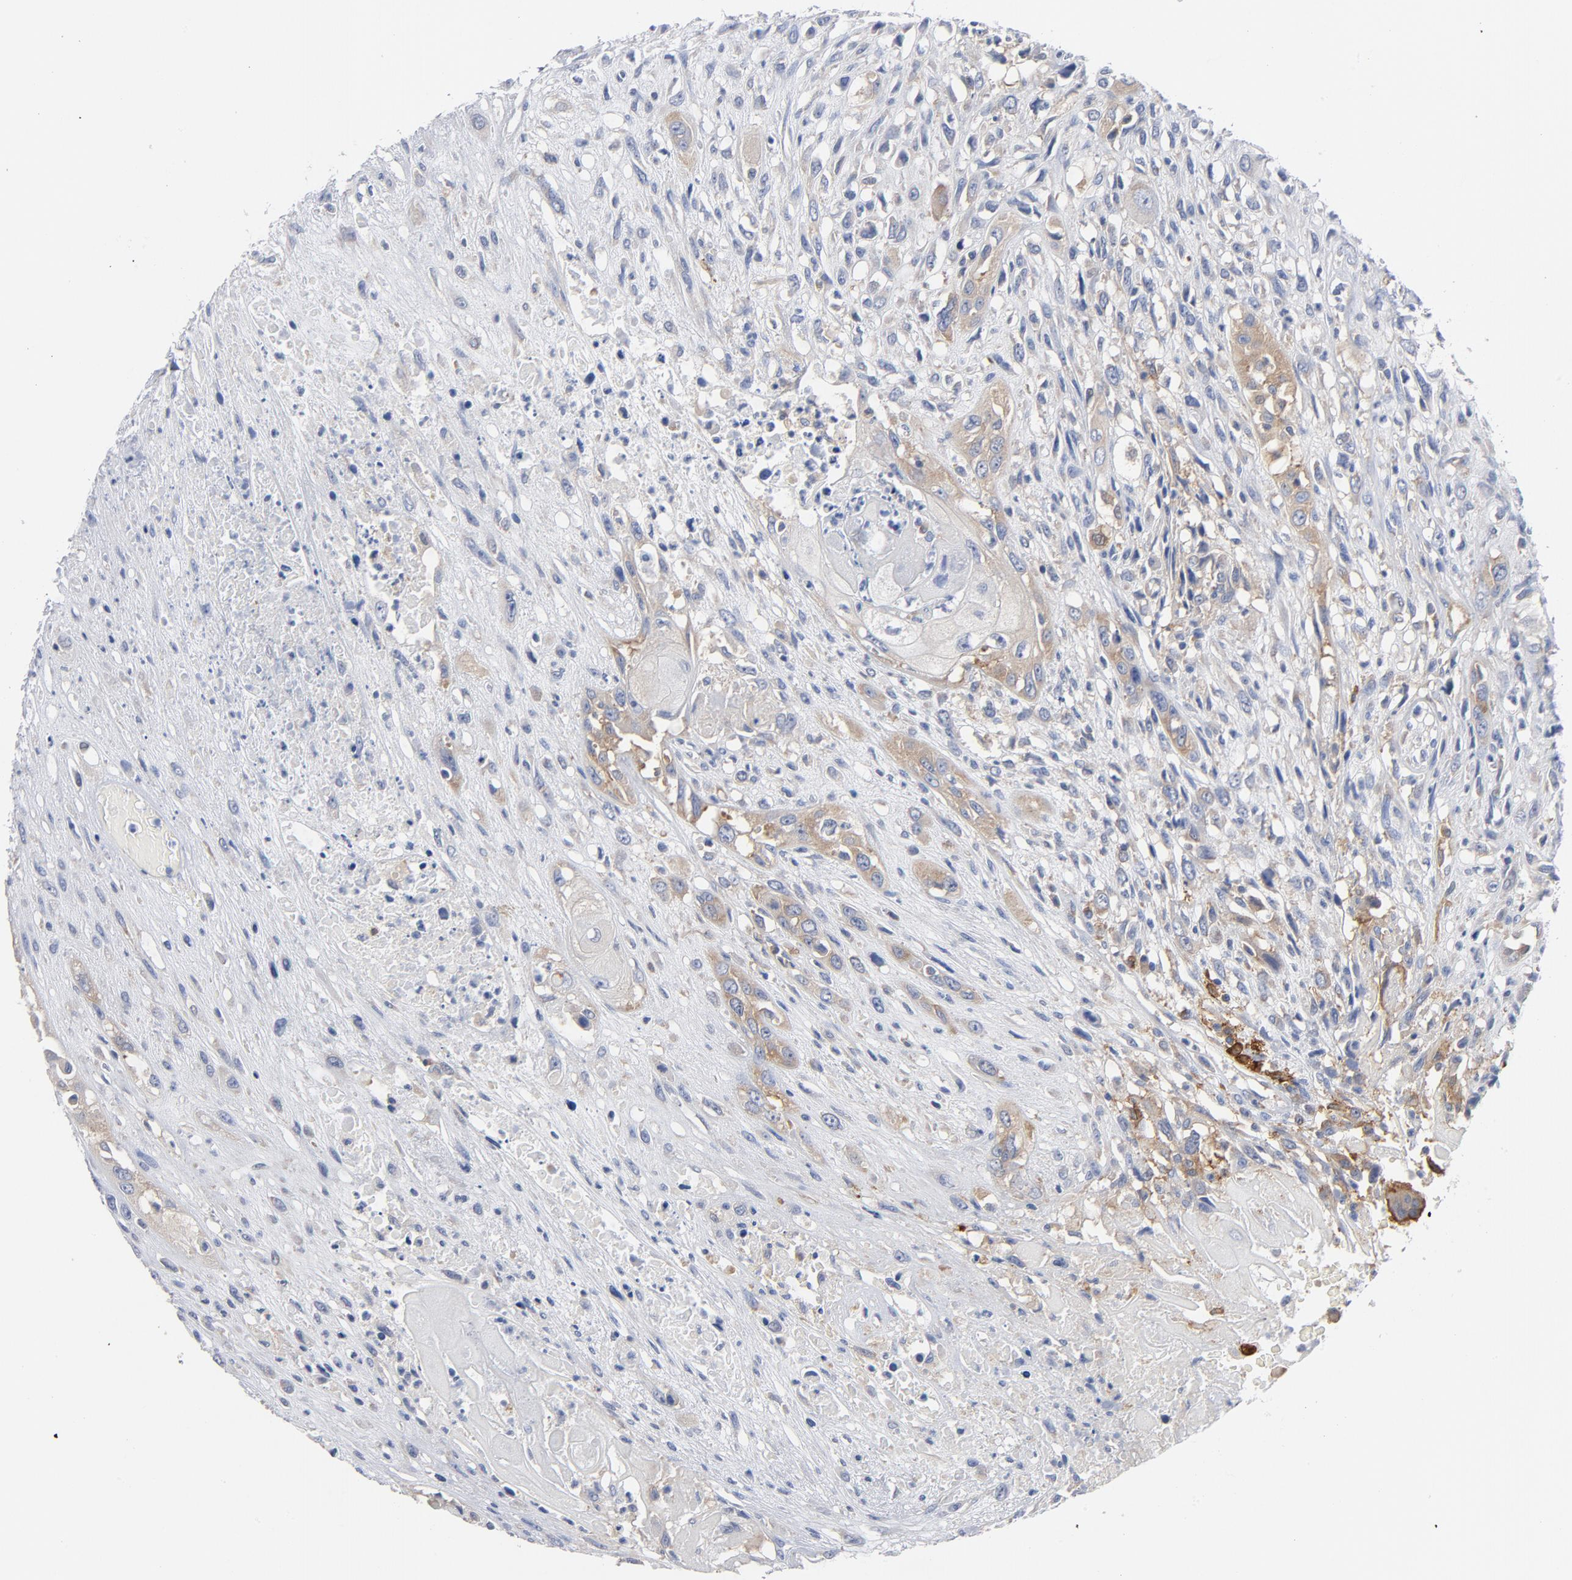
{"staining": {"intensity": "moderate", "quantity": "<25%", "location": "cytoplasmic/membranous"}, "tissue": "head and neck cancer", "cell_type": "Tumor cells", "image_type": "cancer", "snomed": [{"axis": "morphology", "description": "Necrosis, NOS"}, {"axis": "morphology", "description": "Neoplasm, malignant, NOS"}, {"axis": "topography", "description": "Salivary gland"}, {"axis": "topography", "description": "Head-Neck"}], "caption": "Moderate cytoplasmic/membranous positivity is identified in approximately <25% of tumor cells in malignant neoplasm (head and neck).", "gene": "CD86", "patient": {"sex": "male", "age": 43}}